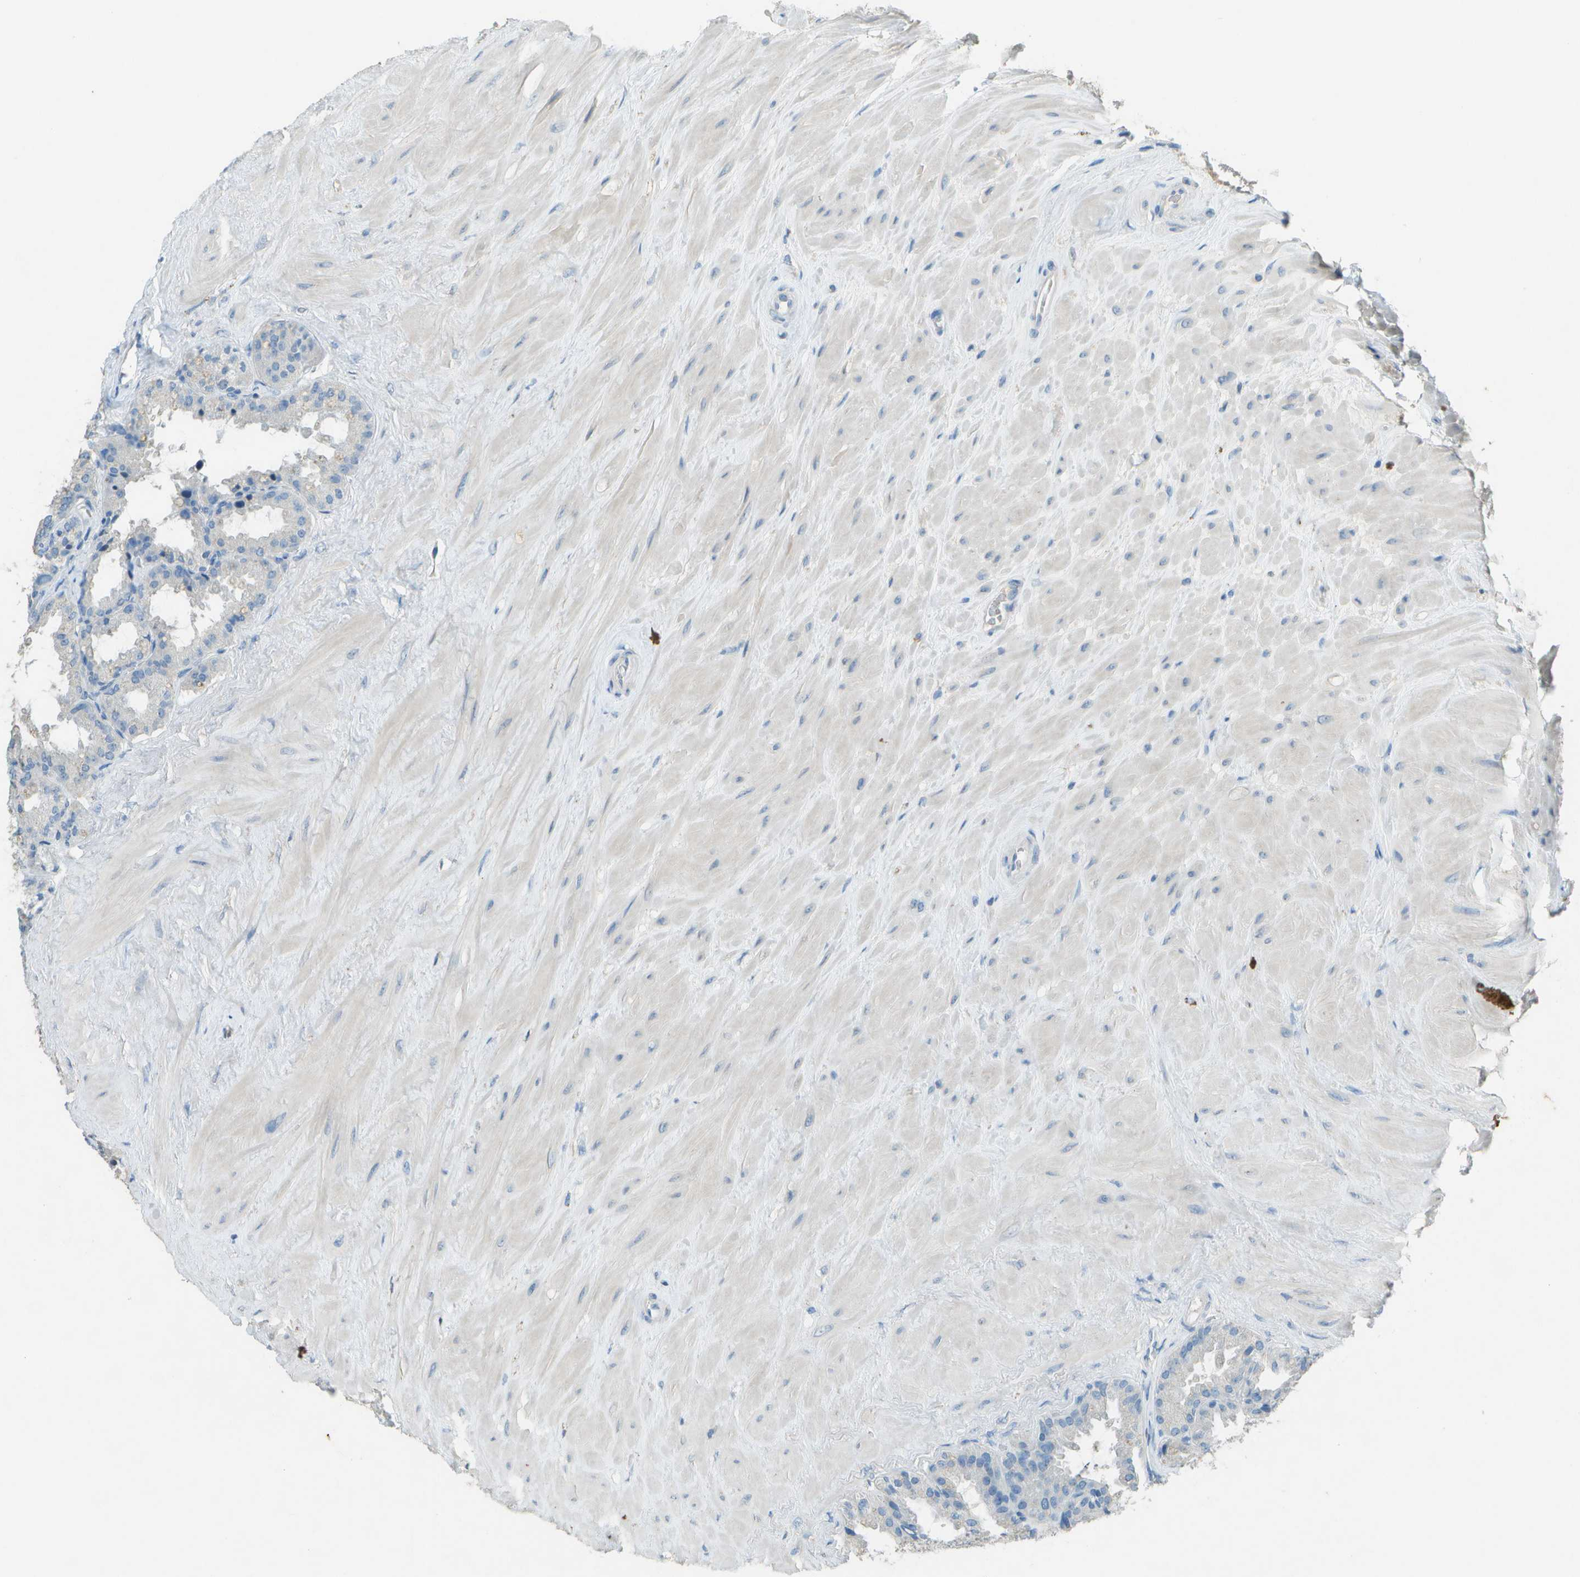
{"staining": {"intensity": "negative", "quantity": "none", "location": "none"}, "tissue": "seminal vesicle", "cell_type": "Glandular cells", "image_type": "normal", "snomed": [{"axis": "morphology", "description": "Normal tissue, NOS"}, {"axis": "topography", "description": "Seminal veicle"}], "caption": "Glandular cells show no significant staining in normal seminal vesicle. The staining is performed using DAB (3,3'-diaminobenzidine) brown chromogen with nuclei counter-stained in using hematoxylin.", "gene": "LGI2", "patient": {"sex": "male", "age": 46}}